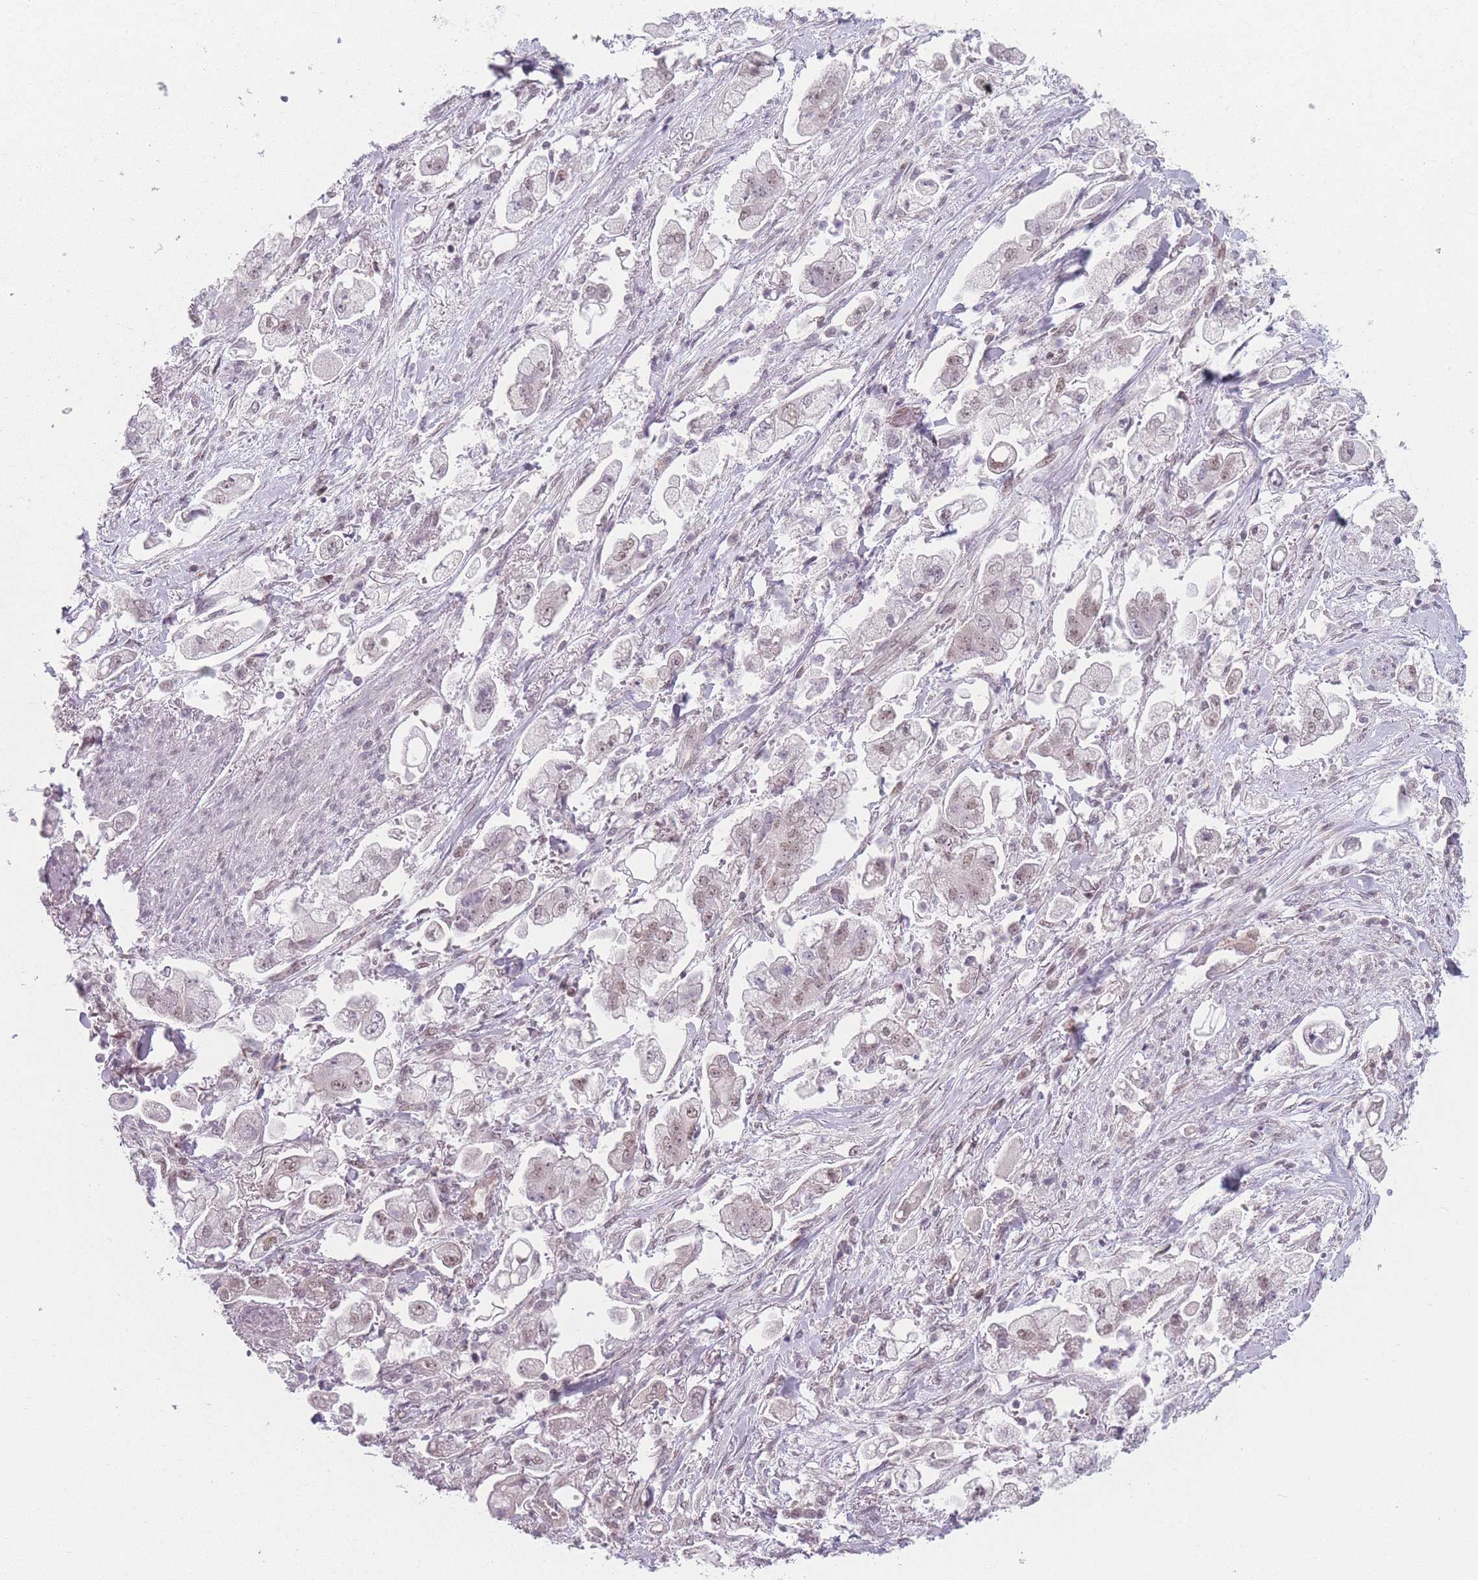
{"staining": {"intensity": "weak", "quantity": "<25%", "location": "nuclear"}, "tissue": "stomach cancer", "cell_type": "Tumor cells", "image_type": "cancer", "snomed": [{"axis": "morphology", "description": "Adenocarcinoma, NOS"}, {"axis": "topography", "description": "Stomach"}], "caption": "Tumor cells show no significant staining in adenocarcinoma (stomach).", "gene": "ZC3H14", "patient": {"sex": "male", "age": 62}}